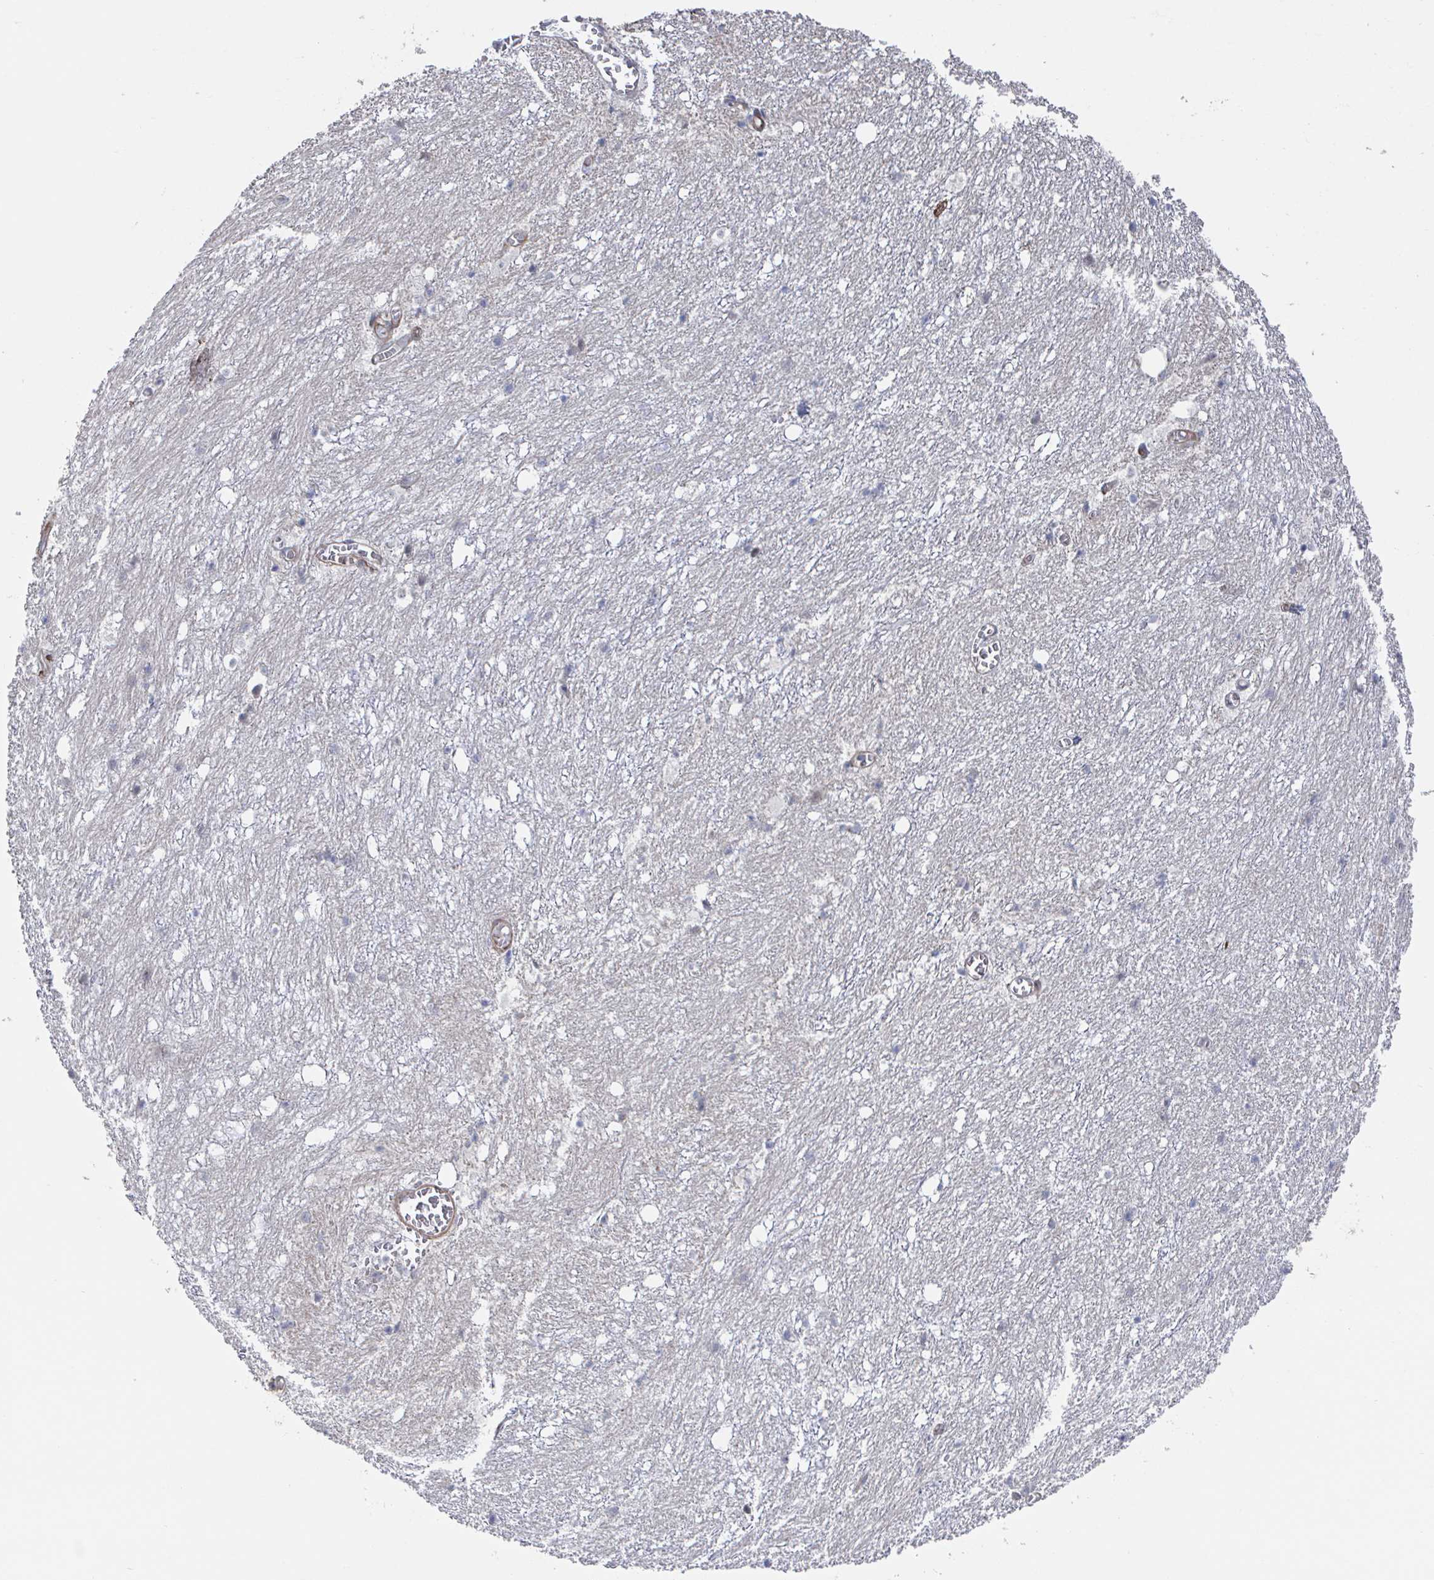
{"staining": {"intensity": "negative", "quantity": "none", "location": "none"}, "tissue": "hippocampus", "cell_type": "Glial cells", "image_type": "normal", "snomed": [{"axis": "morphology", "description": "Normal tissue, NOS"}, {"axis": "topography", "description": "Hippocampus"}], "caption": "High magnification brightfield microscopy of unremarkable hippocampus stained with DAB (brown) and counterstained with hematoxylin (blue): glial cells show no significant staining. (DAB (3,3'-diaminobenzidine) immunohistochemistry with hematoxylin counter stain).", "gene": "DVL3", "patient": {"sex": "female", "age": 52}}